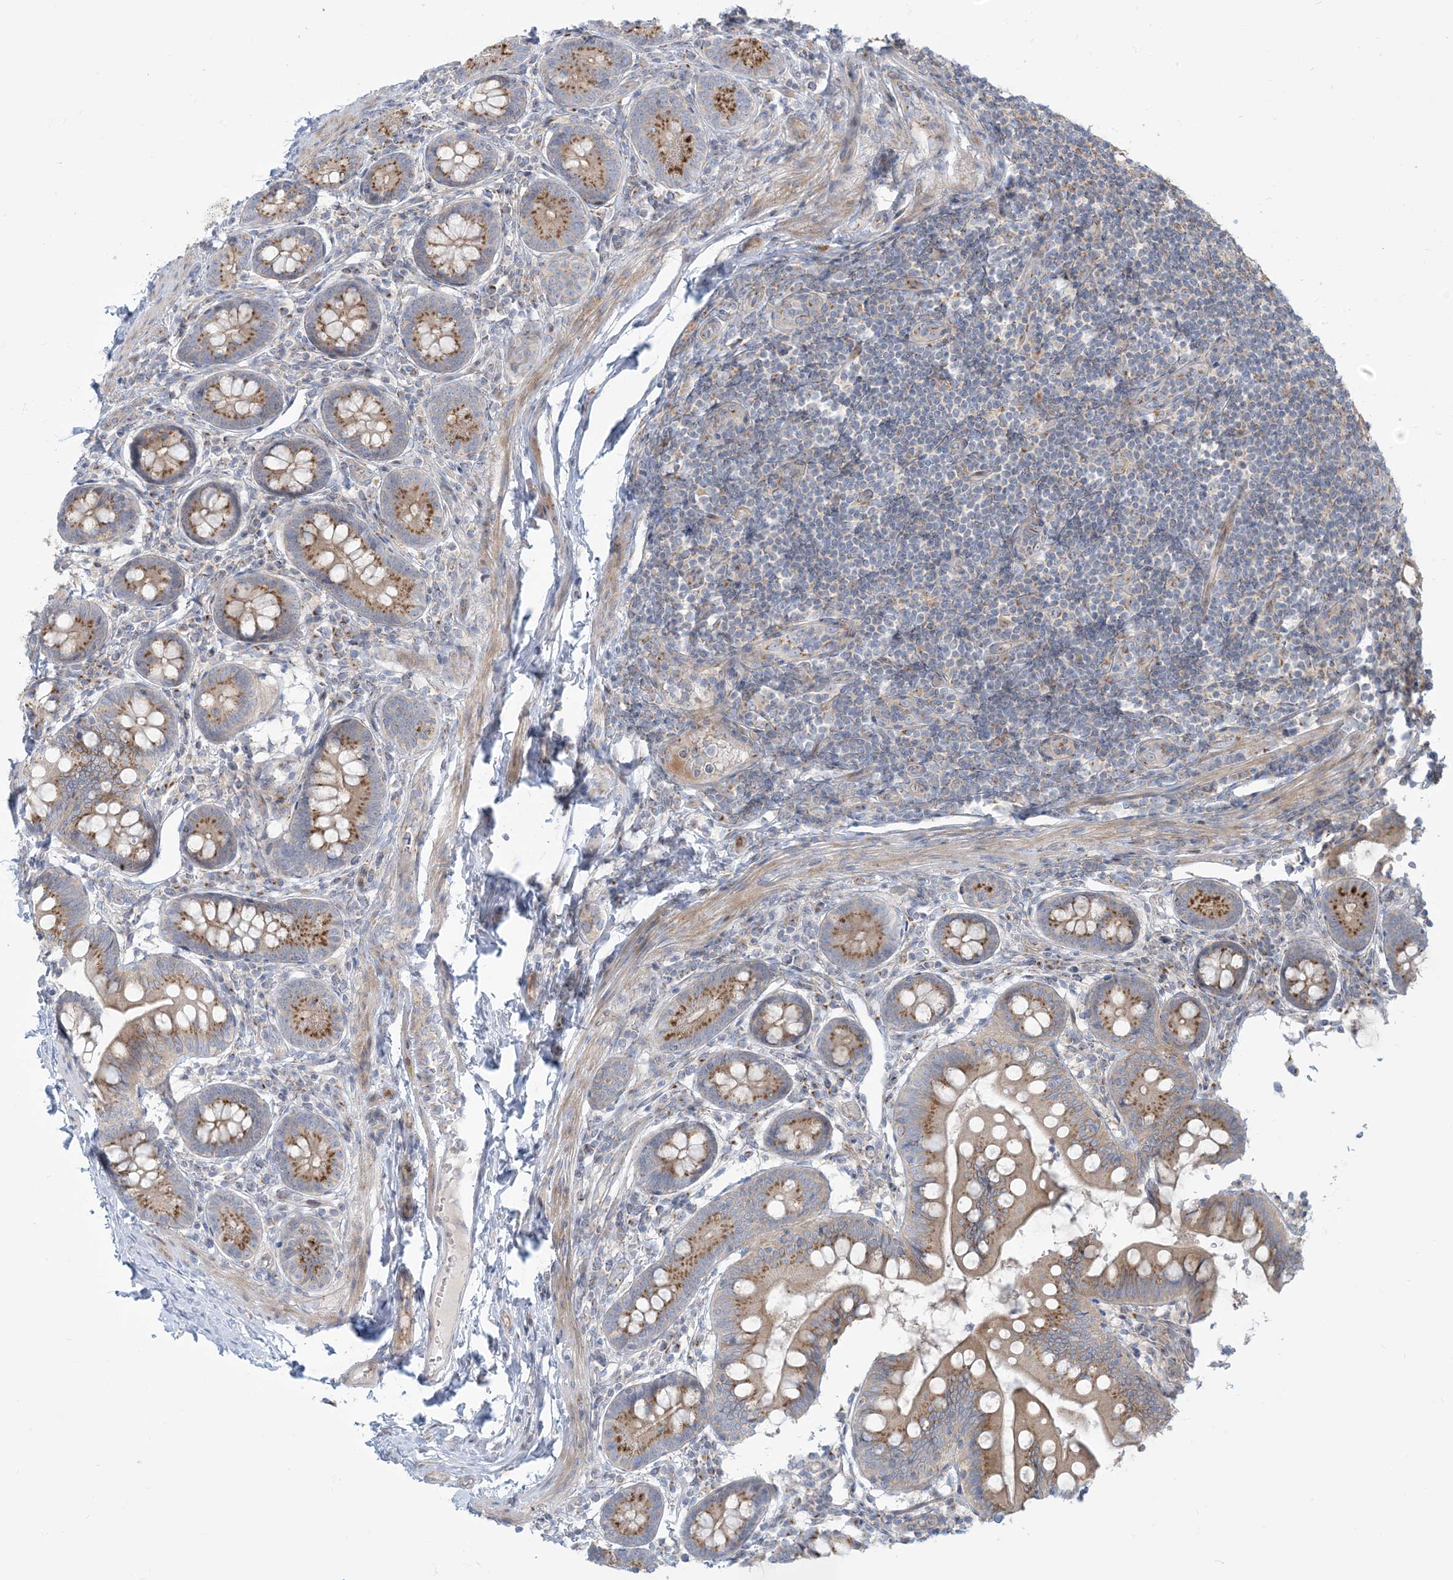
{"staining": {"intensity": "moderate", "quantity": ">75%", "location": "cytoplasmic/membranous"}, "tissue": "small intestine", "cell_type": "Glandular cells", "image_type": "normal", "snomed": [{"axis": "morphology", "description": "Normal tissue, NOS"}, {"axis": "topography", "description": "Small intestine"}], "caption": "A brown stain highlights moderate cytoplasmic/membranous positivity of a protein in glandular cells of benign human small intestine.", "gene": "AFTPH", "patient": {"sex": "male", "age": 7}}